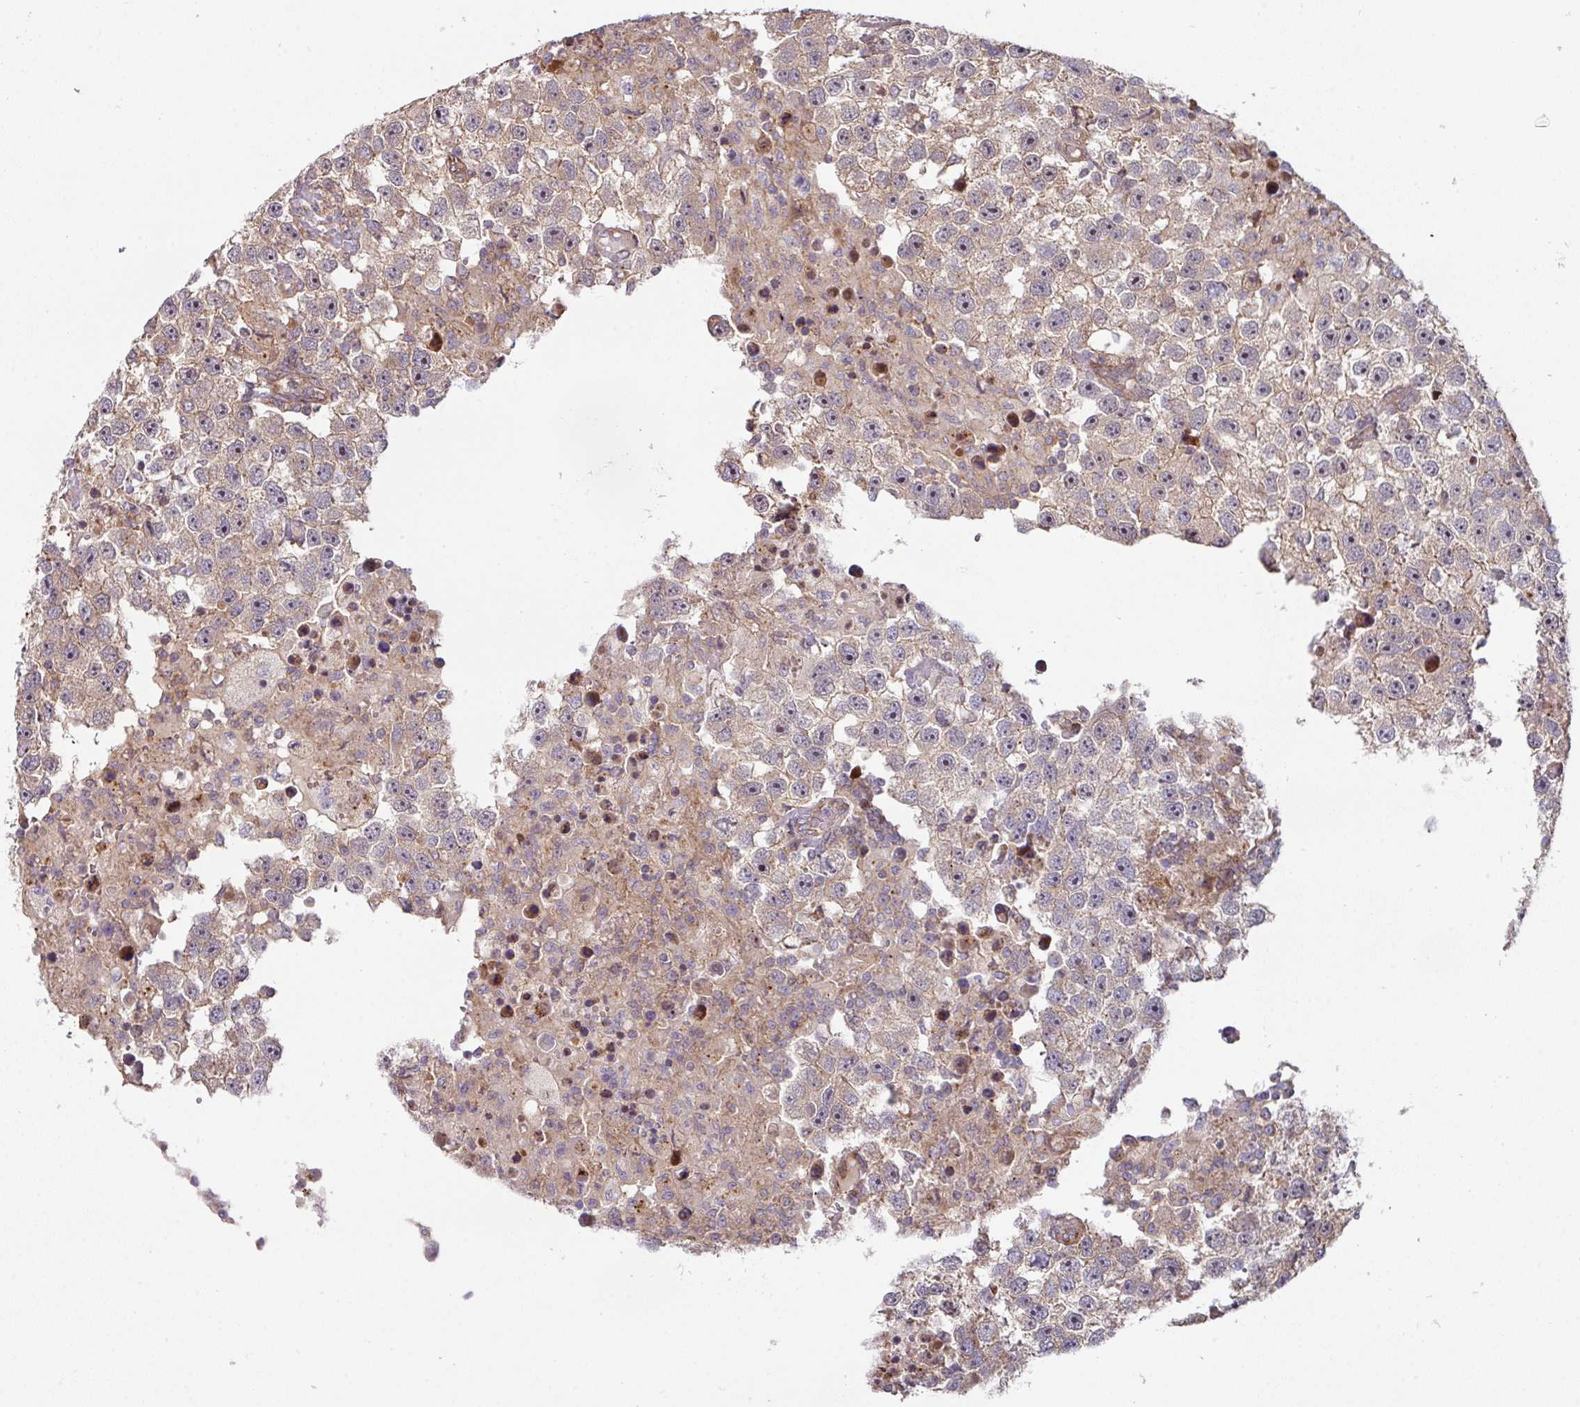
{"staining": {"intensity": "weak", "quantity": ">75%", "location": "cytoplasmic/membranous"}, "tissue": "testis cancer", "cell_type": "Tumor cells", "image_type": "cancer", "snomed": [{"axis": "morphology", "description": "Carcinoma, Embryonal, NOS"}, {"axis": "topography", "description": "Testis"}], "caption": "This micrograph displays testis embryonal carcinoma stained with immunohistochemistry (IHC) to label a protein in brown. The cytoplasmic/membranous of tumor cells show weak positivity for the protein. Nuclei are counter-stained blue.", "gene": "CASP2", "patient": {"sex": "male", "age": 83}}